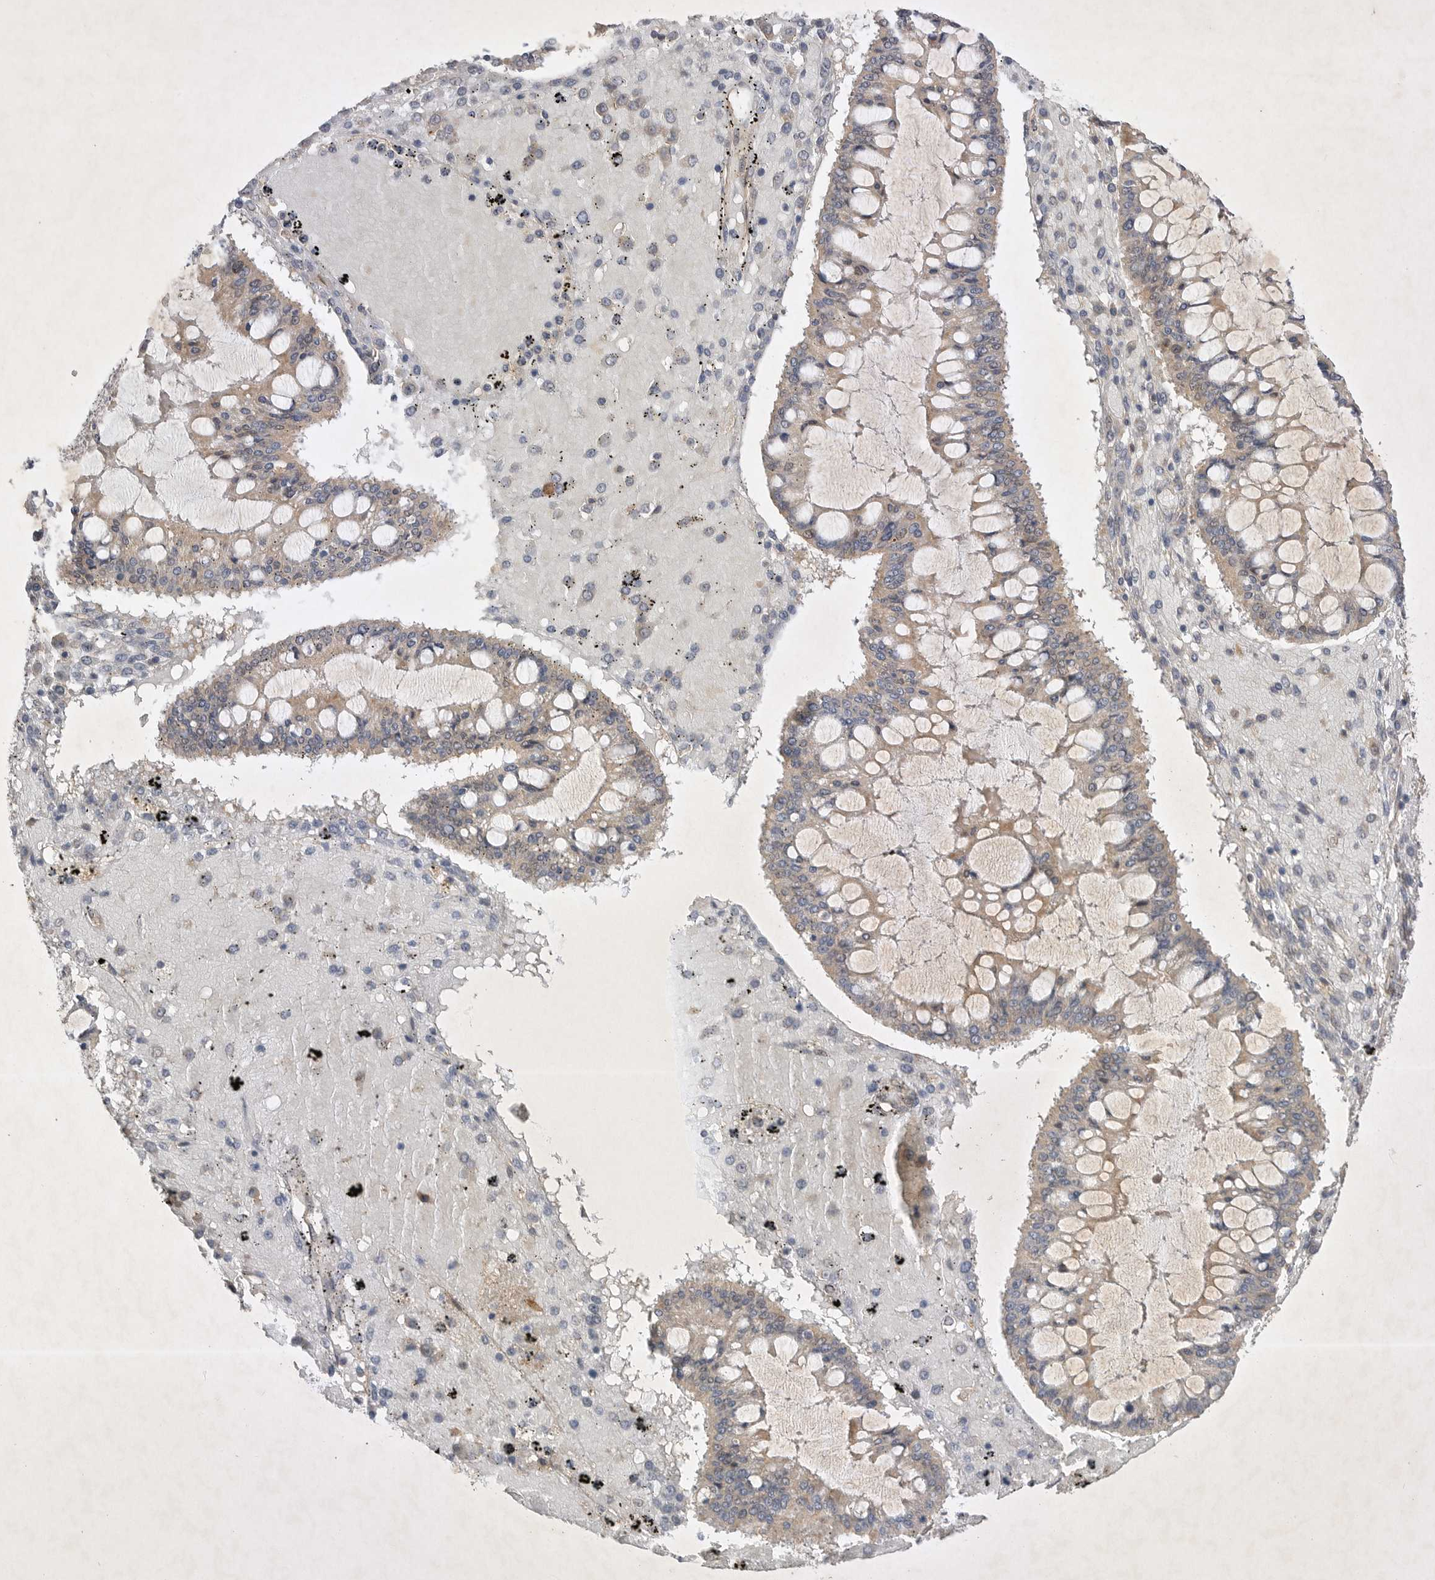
{"staining": {"intensity": "moderate", "quantity": ">75%", "location": "cytoplasmic/membranous"}, "tissue": "ovarian cancer", "cell_type": "Tumor cells", "image_type": "cancer", "snomed": [{"axis": "morphology", "description": "Cystadenocarcinoma, mucinous, NOS"}, {"axis": "topography", "description": "Ovary"}], "caption": "Immunohistochemical staining of mucinous cystadenocarcinoma (ovarian) shows medium levels of moderate cytoplasmic/membranous staining in approximately >75% of tumor cells. The staining was performed using DAB, with brown indicating positive protein expression. Nuclei are stained blue with hematoxylin.", "gene": "PTPDC1", "patient": {"sex": "female", "age": 73}}